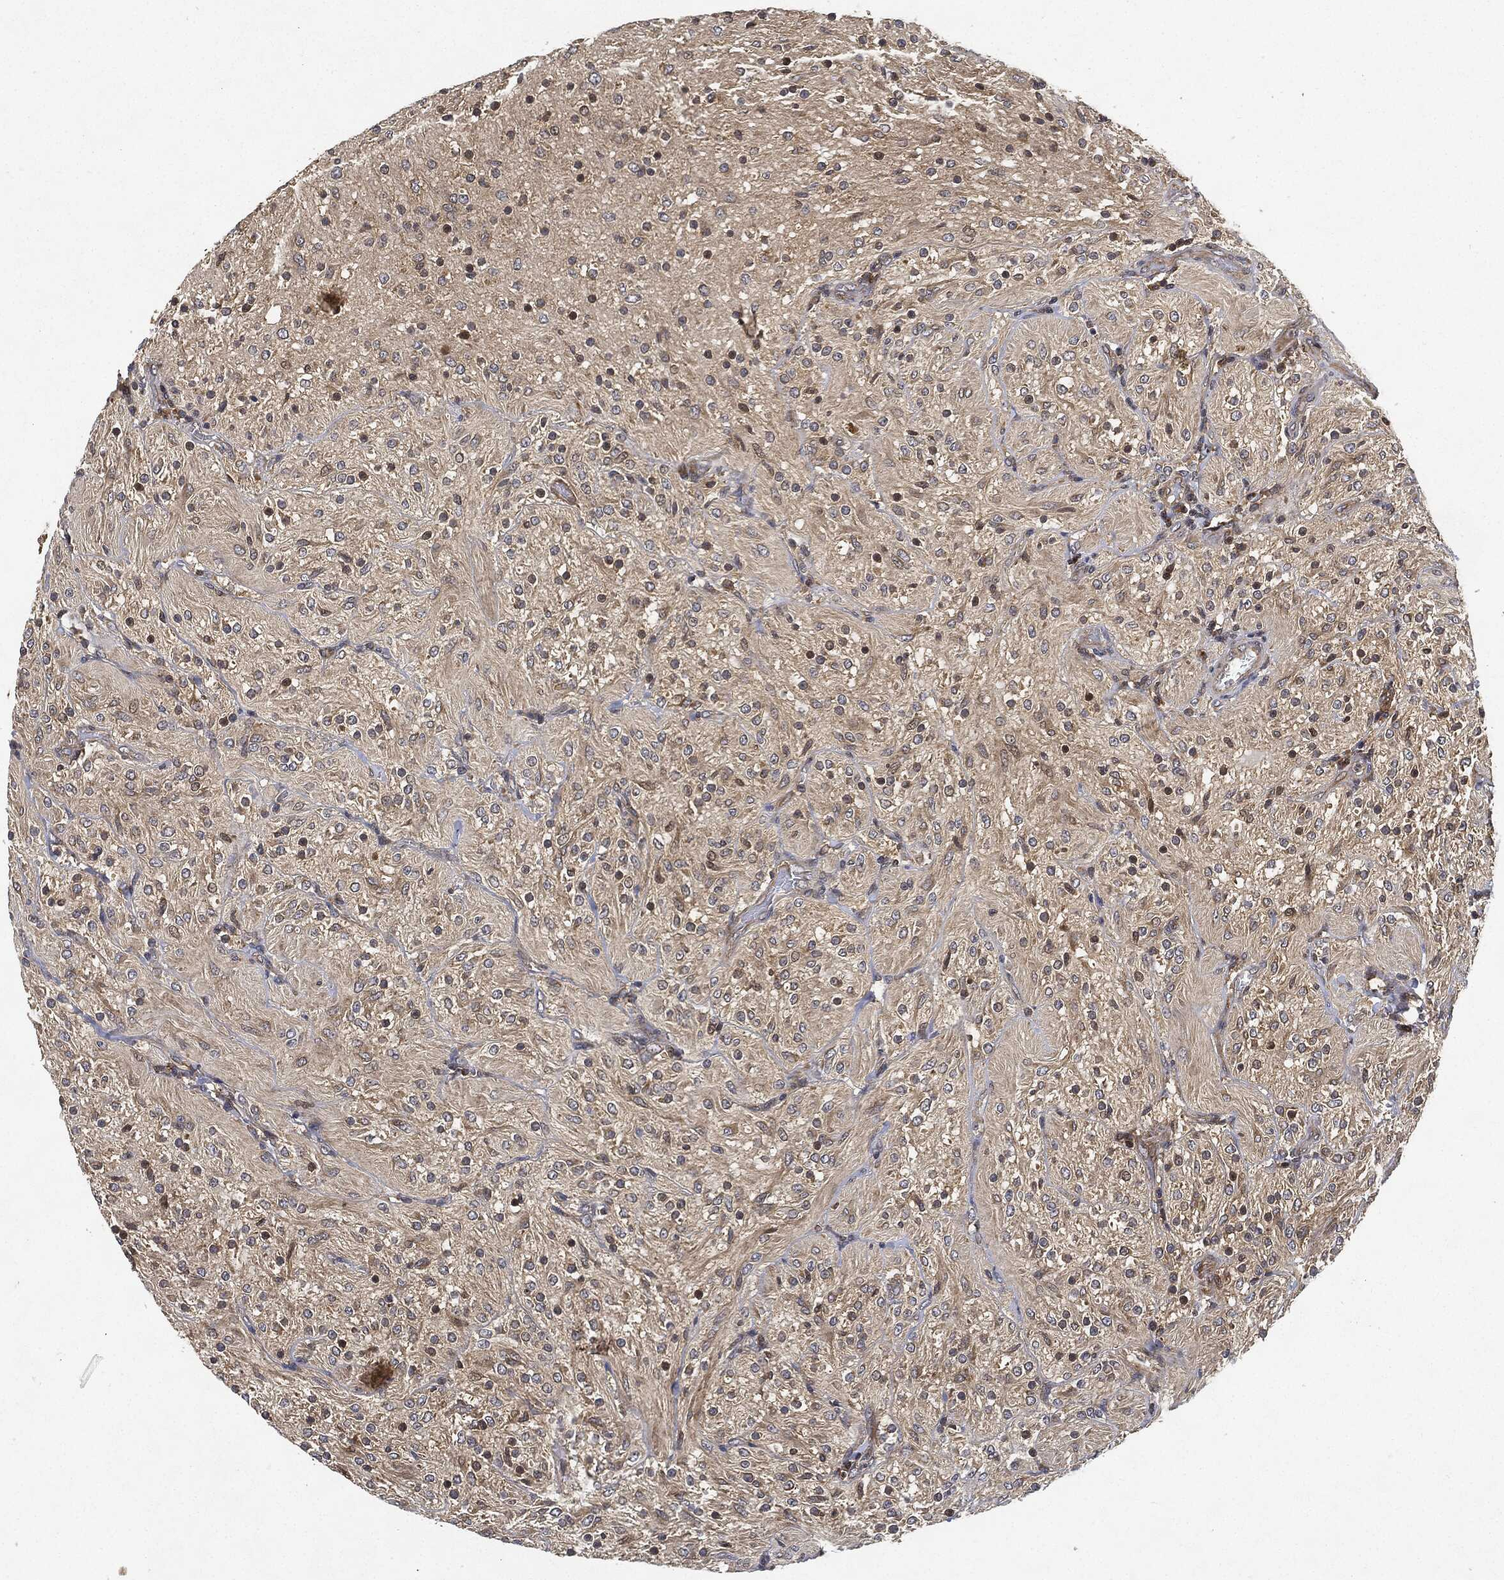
{"staining": {"intensity": "negative", "quantity": "none", "location": "none"}, "tissue": "glioma", "cell_type": "Tumor cells", "image_type": "cancer", "snomed": [{"axis": "morphology", "description": "Glioma, malignant, Low grade"}, {"axis": "topography", "description": "Brain"}], "caption": "Tumor cells are negative for protein expression in human malignant glioma (low-grade).", "gene": "MLST8", "patient": {"sex": "male", "age": 3}}